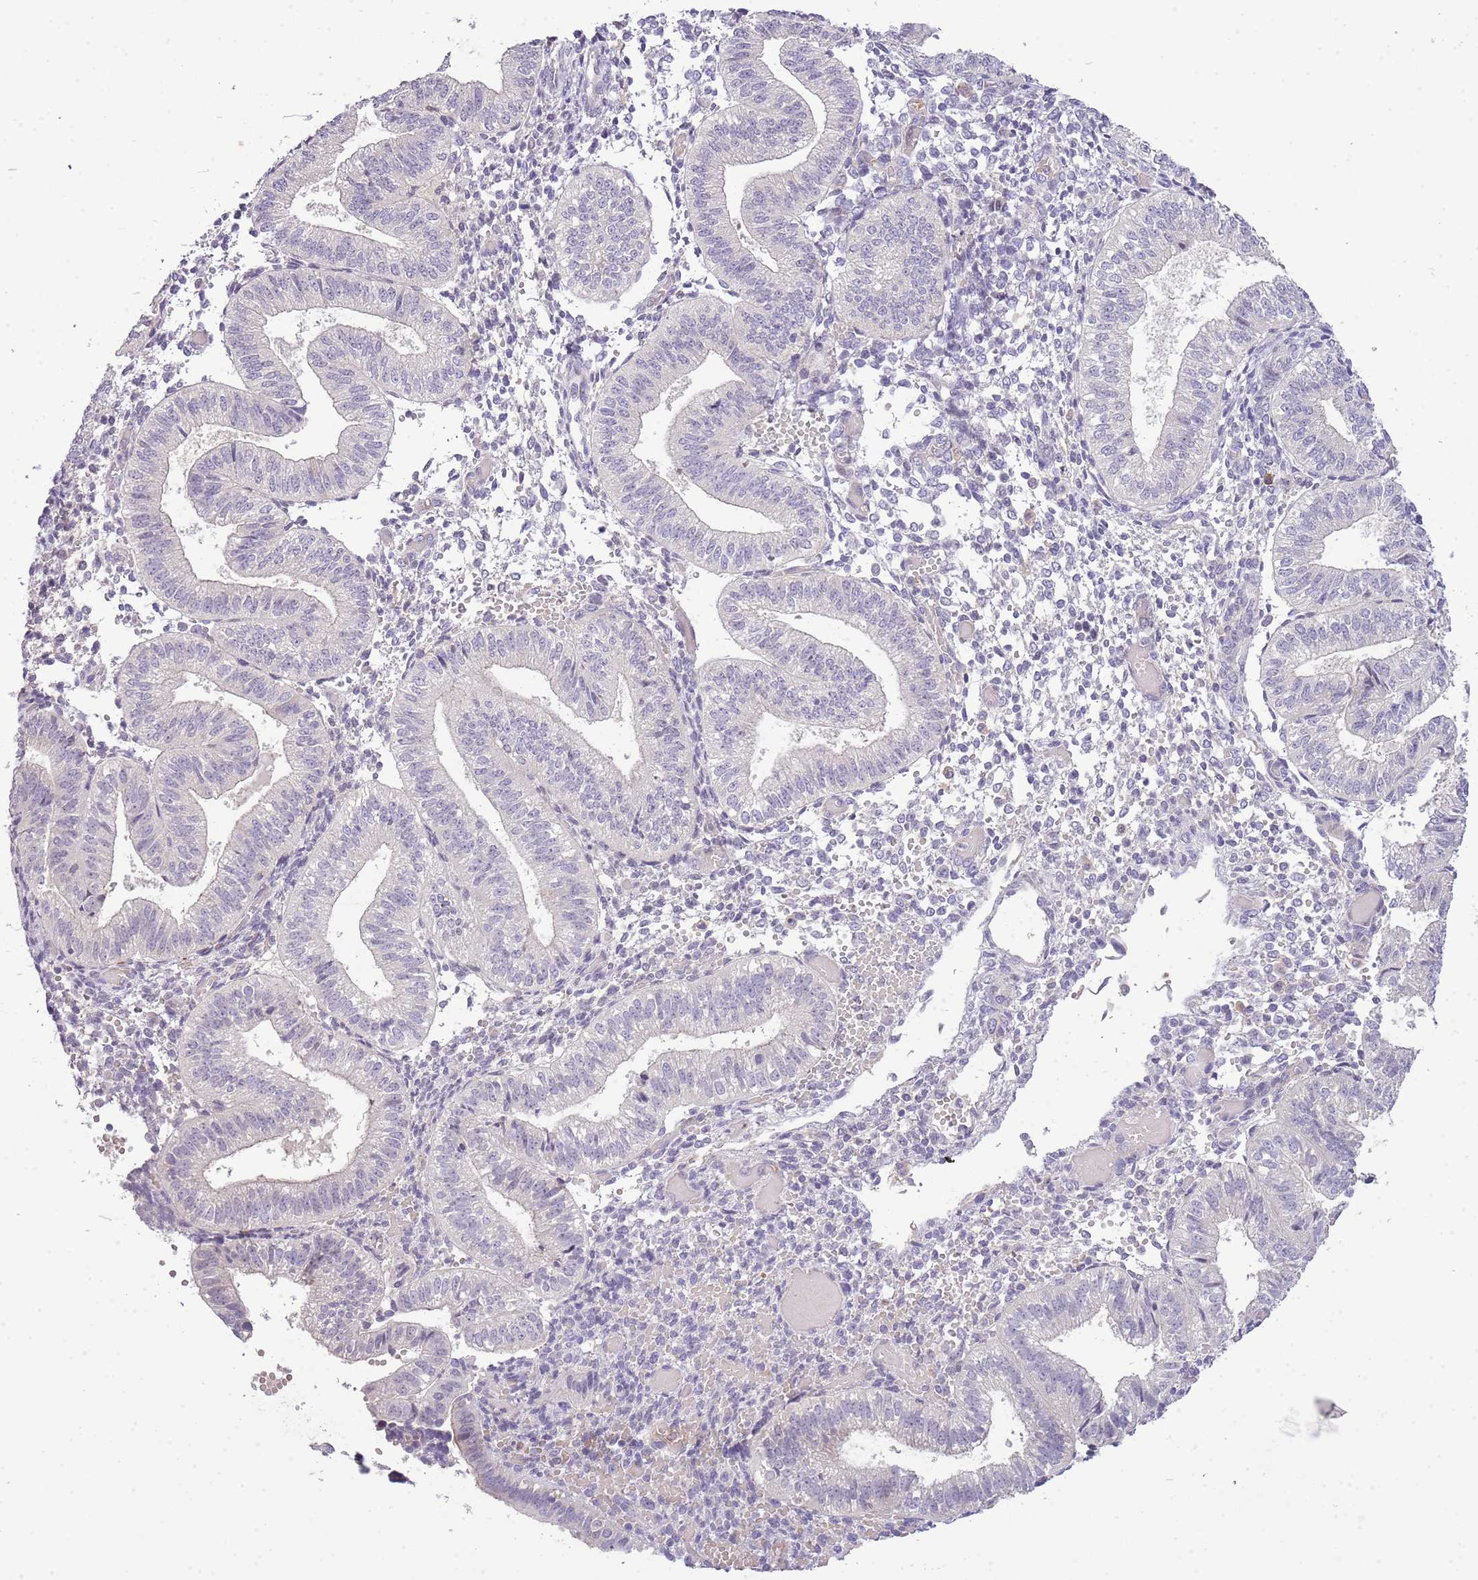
{"staining": {"intensity": "negative", "quantity": "none", "location": "none"}, "tissue": "endometrium", "cell_type": "Cells in endometrial stroma", "image_type": "normal", "snomed": [{"axis": "morphology", "description": "Normal tissue, NOS"}, {"axis": "topography", "description": "Endometrium"}], "caption": "IHC micrograph of unremarkable endometrium: endometrium stained with DAB (3,3'-diaminobenzidine) shows no significant protein expression in cells in endometrial stroma. (DAB immunohistochemistry (IHC) visualized using brightfield microscopy, high magnification).", "gene": "SCAMP5", "patient": {"sex": "female", "age": 34}}